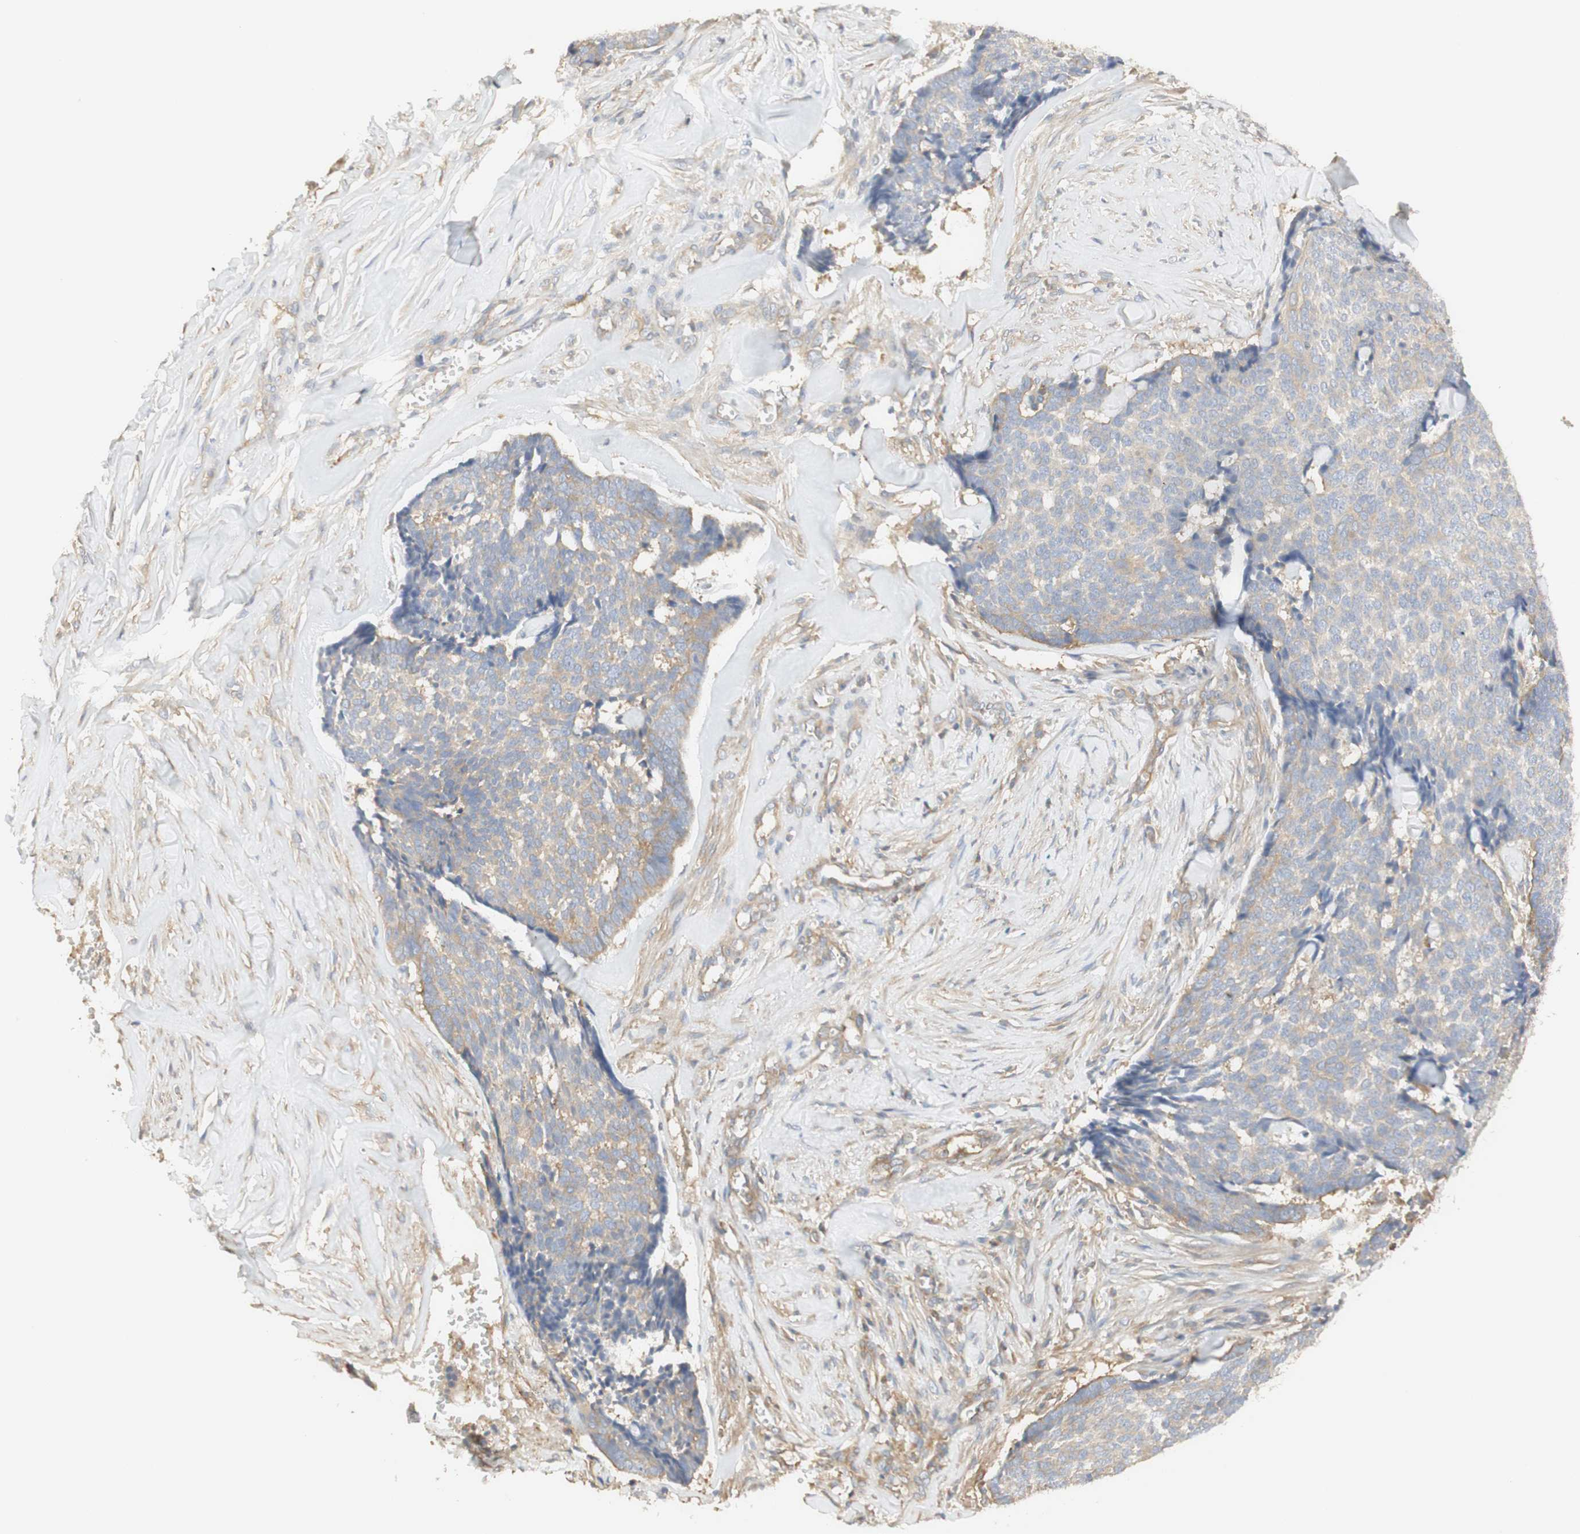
{"staining": {"intensity": "weak", "quantity": "25%-75%", "location": "cytoplasmic/membranous"}, "tissue": "skin cancer", "cell_type": "Tumor cells", "image_type": "cancer", "snomed": [{"axis": "morphology", "description": "Basal cell carcinoma"}, {"axis": "topography", "description": "Skin"}], "caption": "Tumor cells demonstrate low levels of weak cytoplasmic/membranous expression in approximately 25%-75% of cells in human skin basal cell carcinoma. (DAB = brown stain, brightfield microscopy at high magnification).", "gene": "IKBKG", "patient": {"sex": "male", "age": 84}}